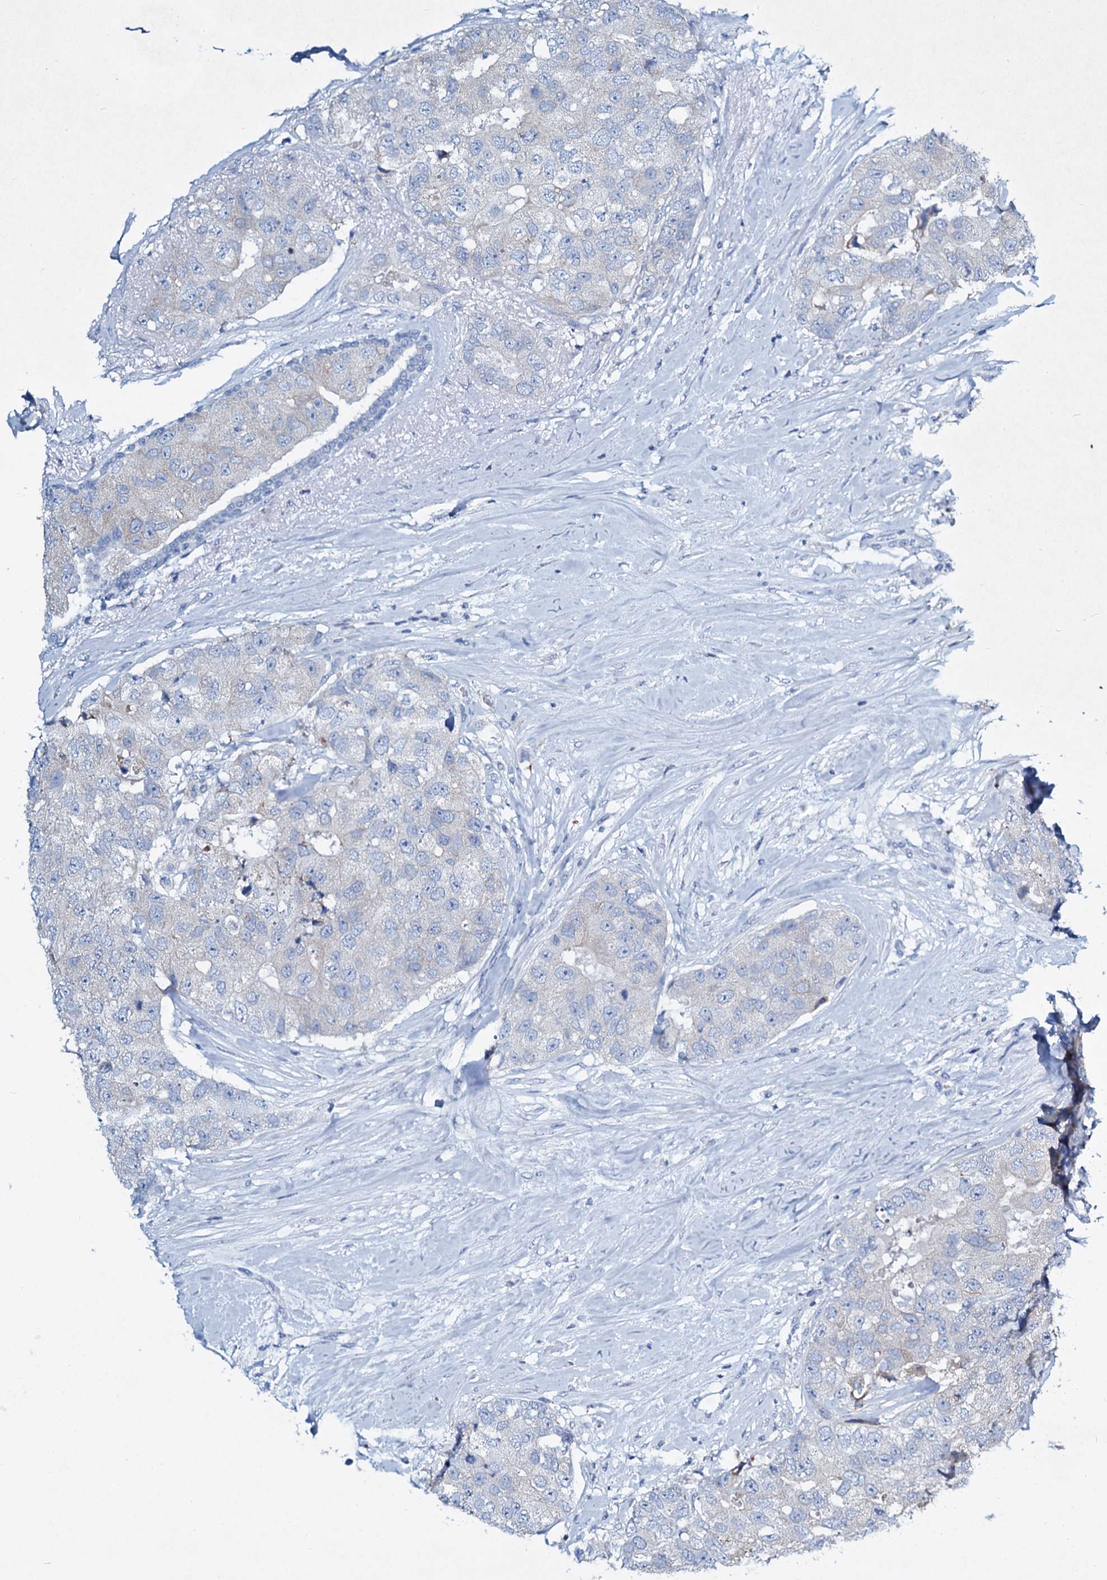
{"staining": {"intensity": "negative", "quantity": "none", "location": "none"}, "tissue": "breast cancer", "cell_type": "Tumor cells", "image_type": "cancer", "snomed": [{"axis": "morphology", "description": "Duct carcinoma"}, {"axis": "topography", "description": "Breast"}], "caption": "This is a micrograph of immunohistochemistry staining of breast cancer, which shows no positivity in tumor cells.", "gene": "TPGS2", "patient": {"sex": "female", "age": 62}}